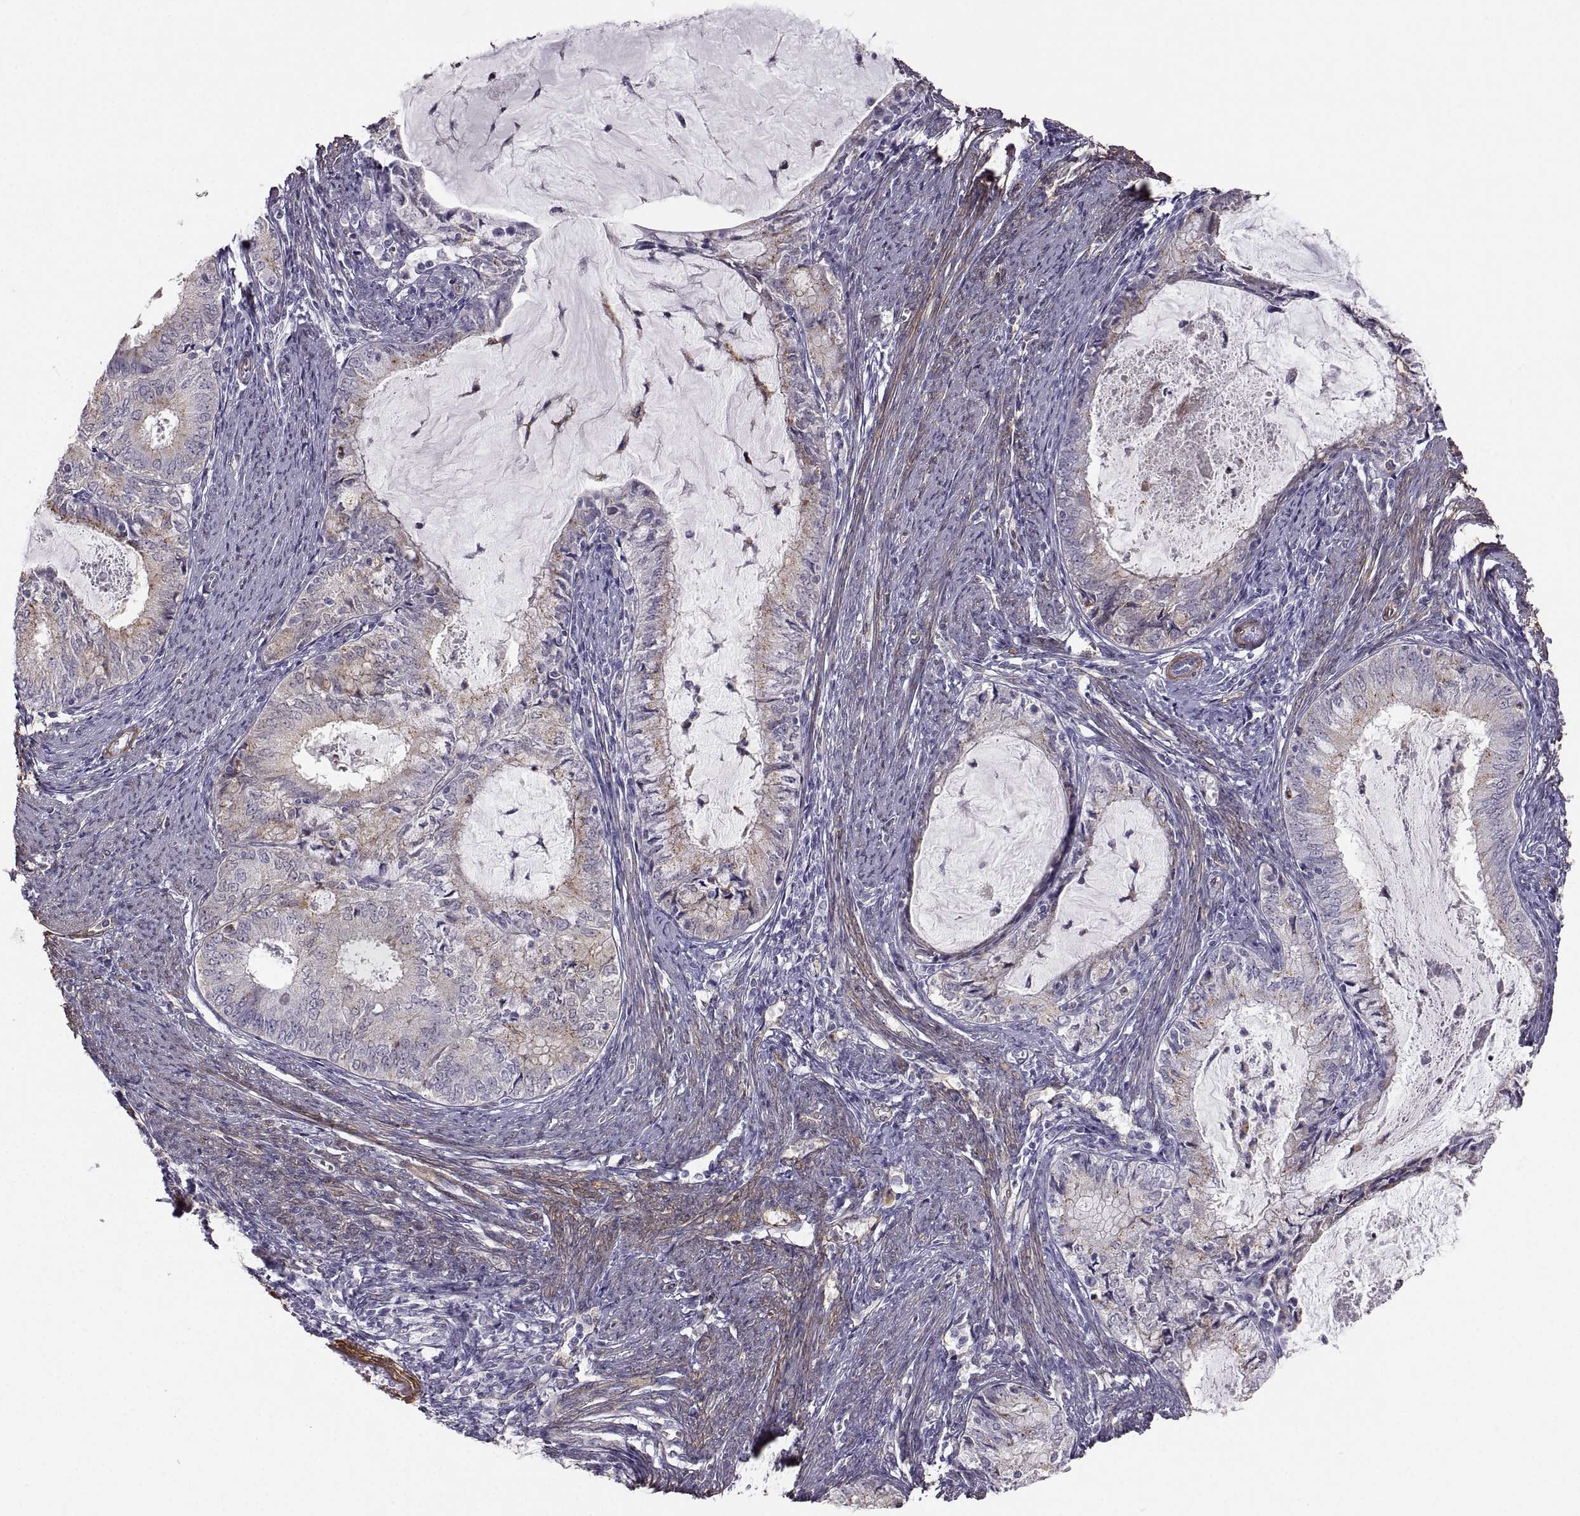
{"staining": {"intensity": "weak", "quantity": "25%-75%", "location": "cytoplasmic/membranous"}, "tissue": "endometrial cancer", "cell_type": "Tumor cells", "image_type": "cancer", "snomed": [{"axis": "morphology", "description": "Adenocarcinoma, NOS"}, {"axis": "topography", "description": "Endometrium"}], "caption": "Endometrial cancer (adenocarcinoma) stained for a protein (brown) demonstrates weak cytoplasmic/membranous positive positivity in approximately 25%-75% of tumor cells.", "gene": "PGM5", "patient": {"sex": "female", "age": 57}}